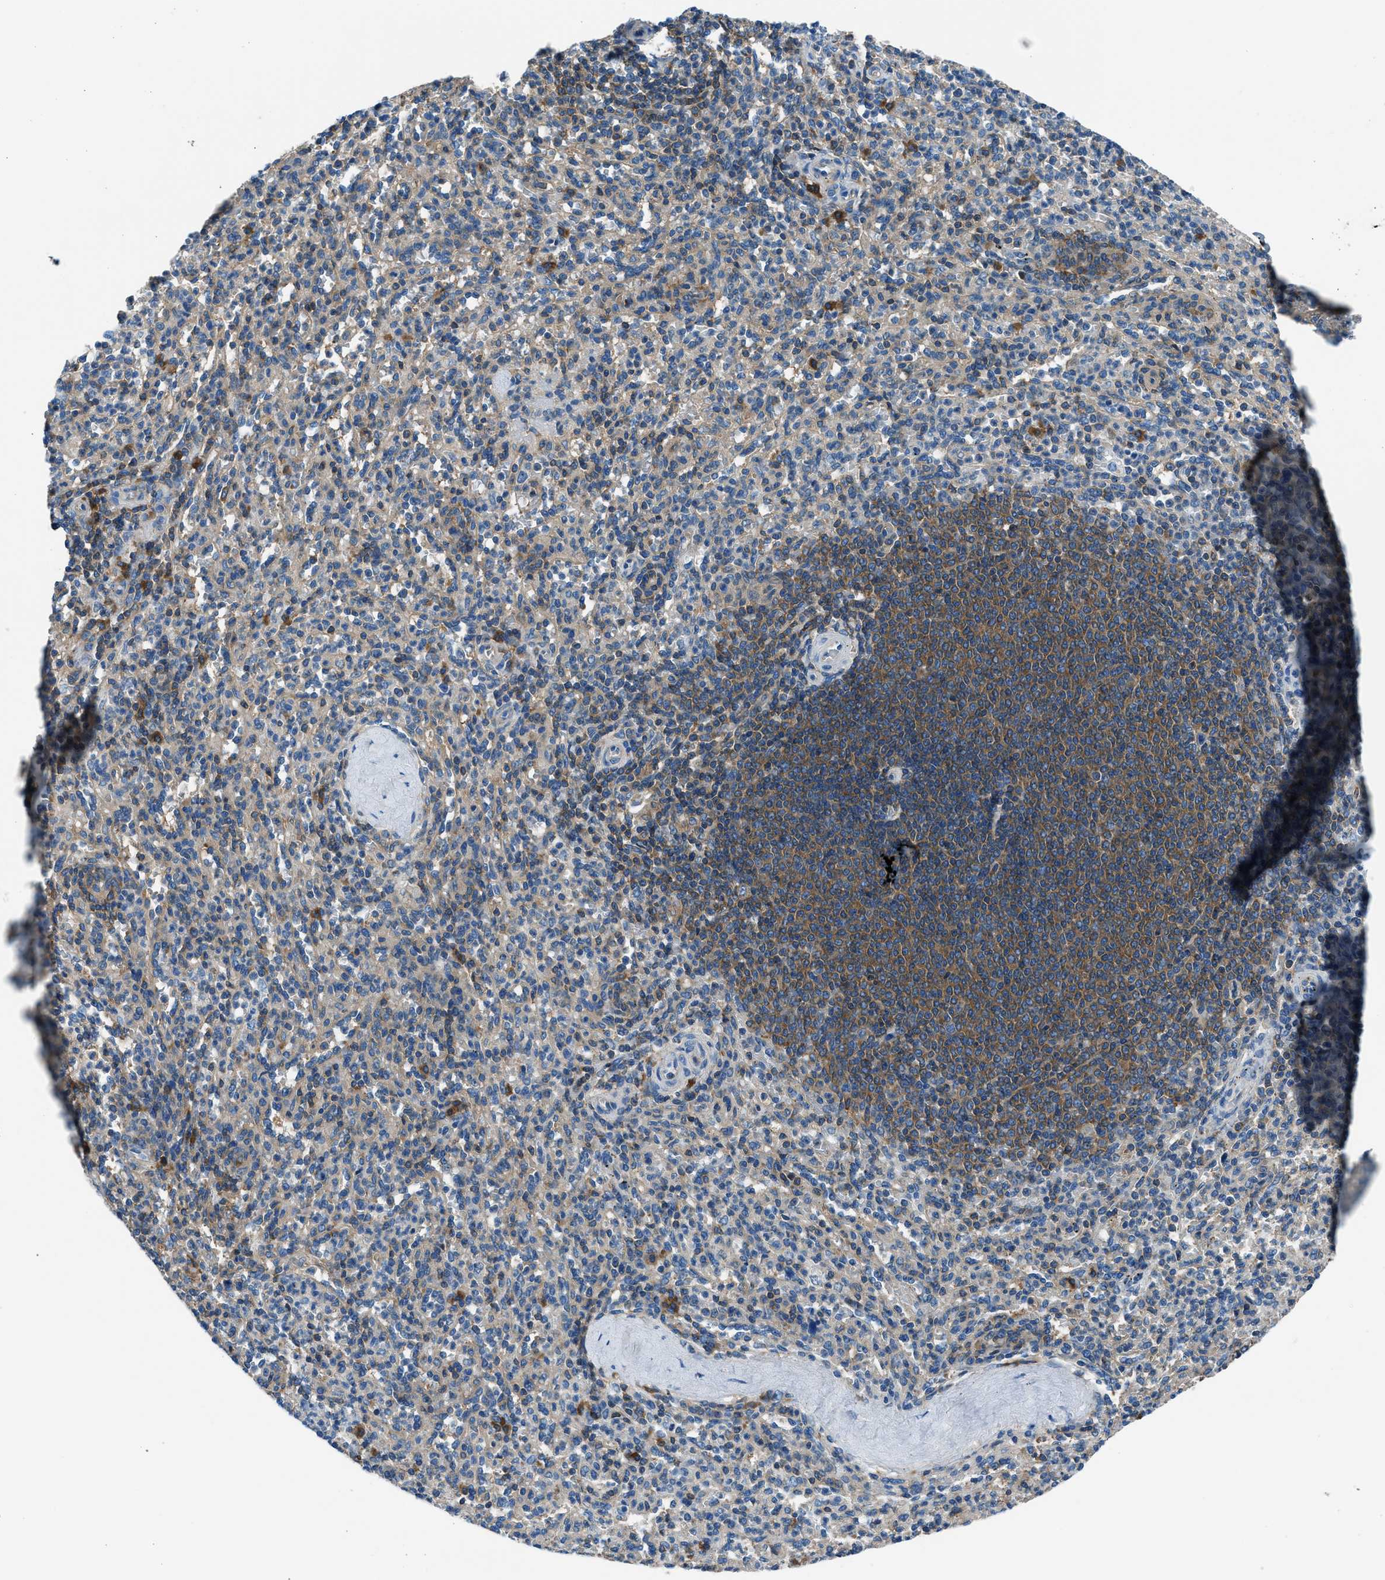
{"staining": {"intensity": "moderate", "quantity": "<25%", "location": "cytoplasmic/membranous"}, "tissue": "spleen", "cell_type": "Cells in red pulp", "image_type": "normal", "snomed": [{"axis": "morphology", "description": "Normal tissue, NOS"}, {"axis": "topography", "description": "Spleen"}], "caption": "Immunohistochemical staining of unremarkable spleen reveals <25% levels of moderate cytoplasmic/membranous protein expression in about <25% of cells in red pulp.", "gene": "SARS1", "patient": {"sex": "male", "age": 36}}